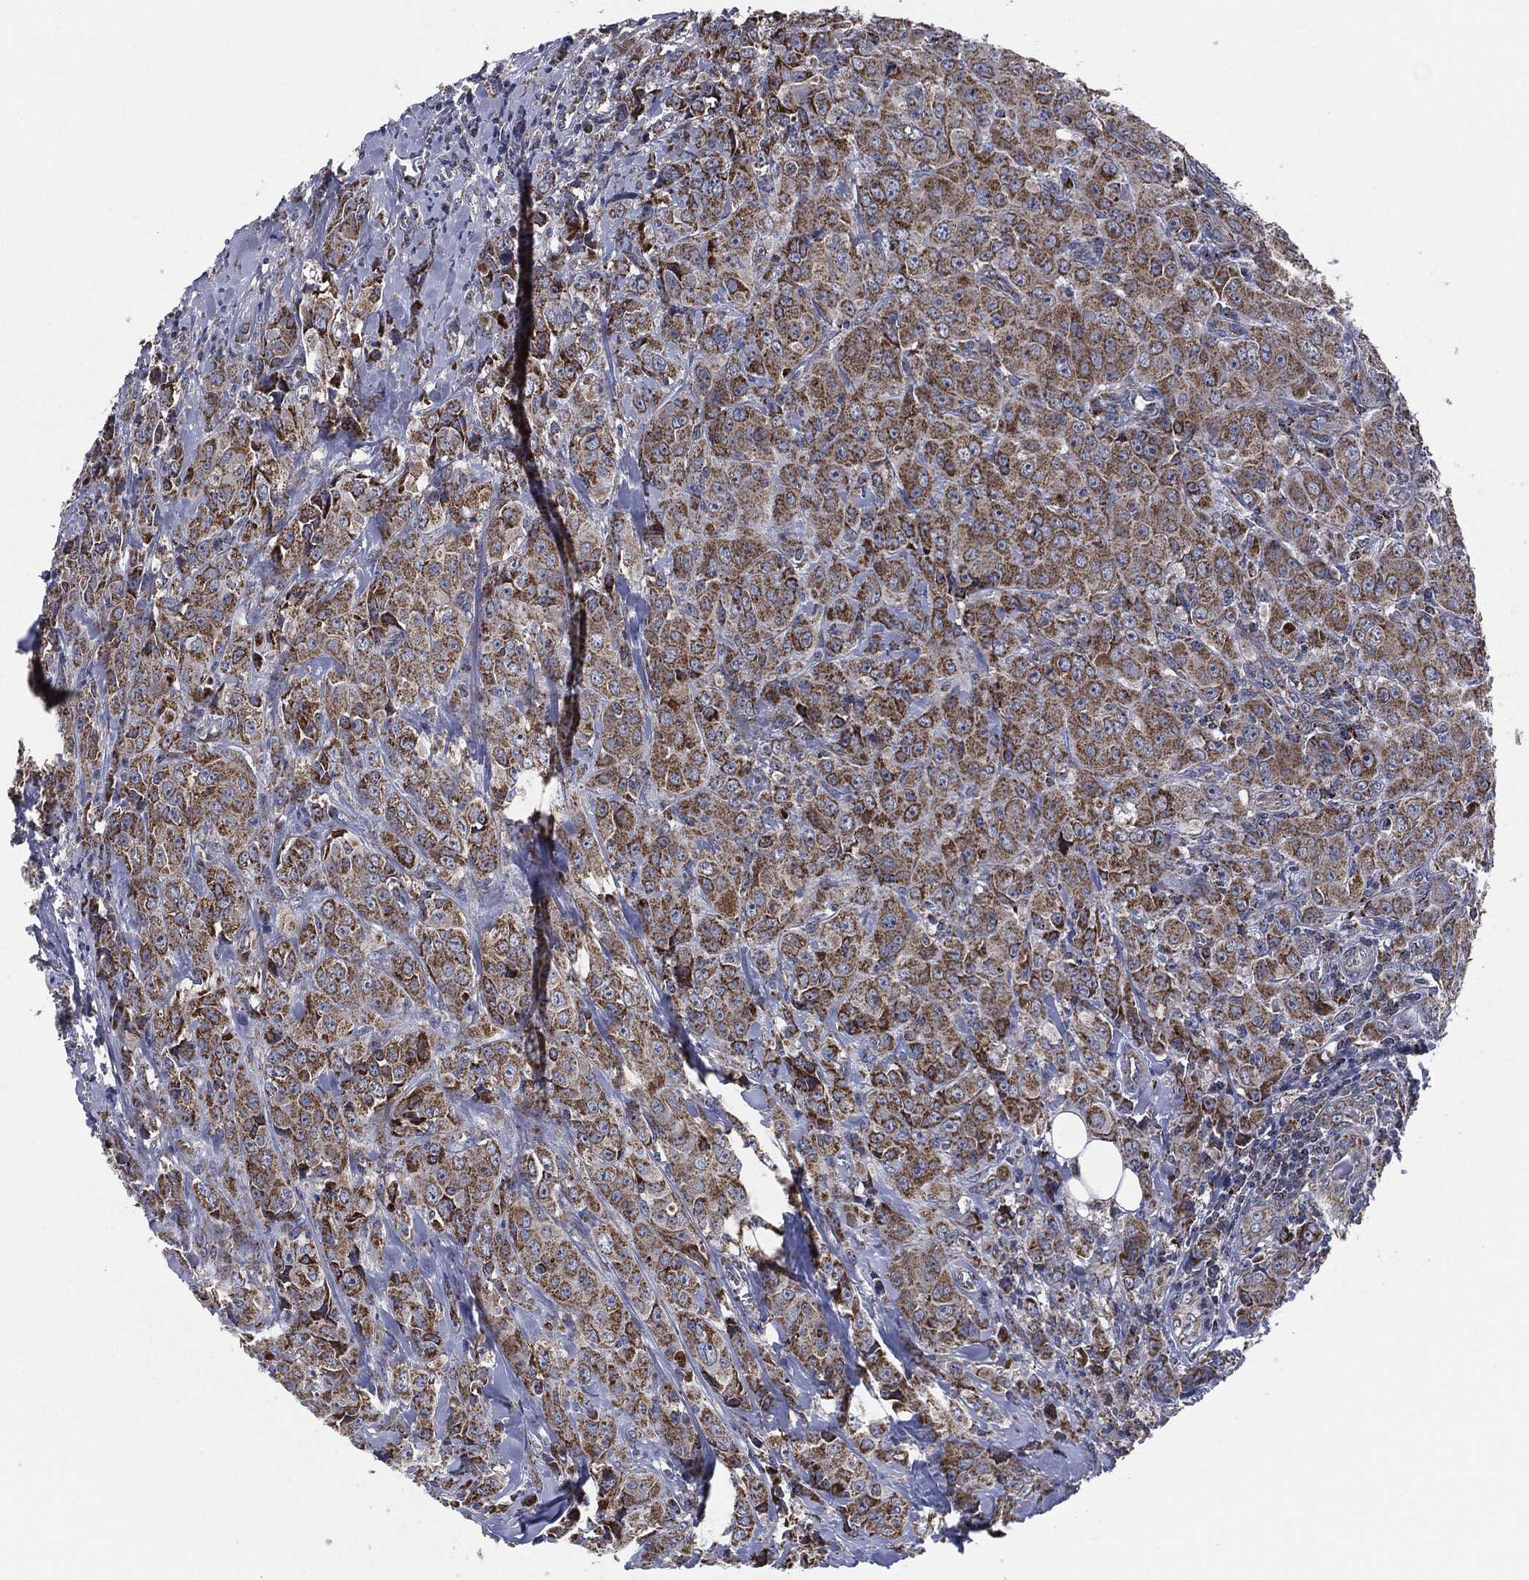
{"staining": {"intensity": "moderate", "quantity": ">75%", "location": "cytoplasmic/membranous"}, "tissue": "breast cancer", "cell_type": "Tumor cells", "image_type": "cancer", "snomed": [{"axis": "morphology", "description": "Duct carcinoma"}, {"axis": "topography", "description": "Breast"}], "caption": "Immunohistochemical staining of breast cancer demonstrates medium levels of moderate cytoplasmic/membranous protein positivity in approximately >75% of tumor cells.", "gene": "NDUFV2", "patient": {"sex": "female", "age": 43}}